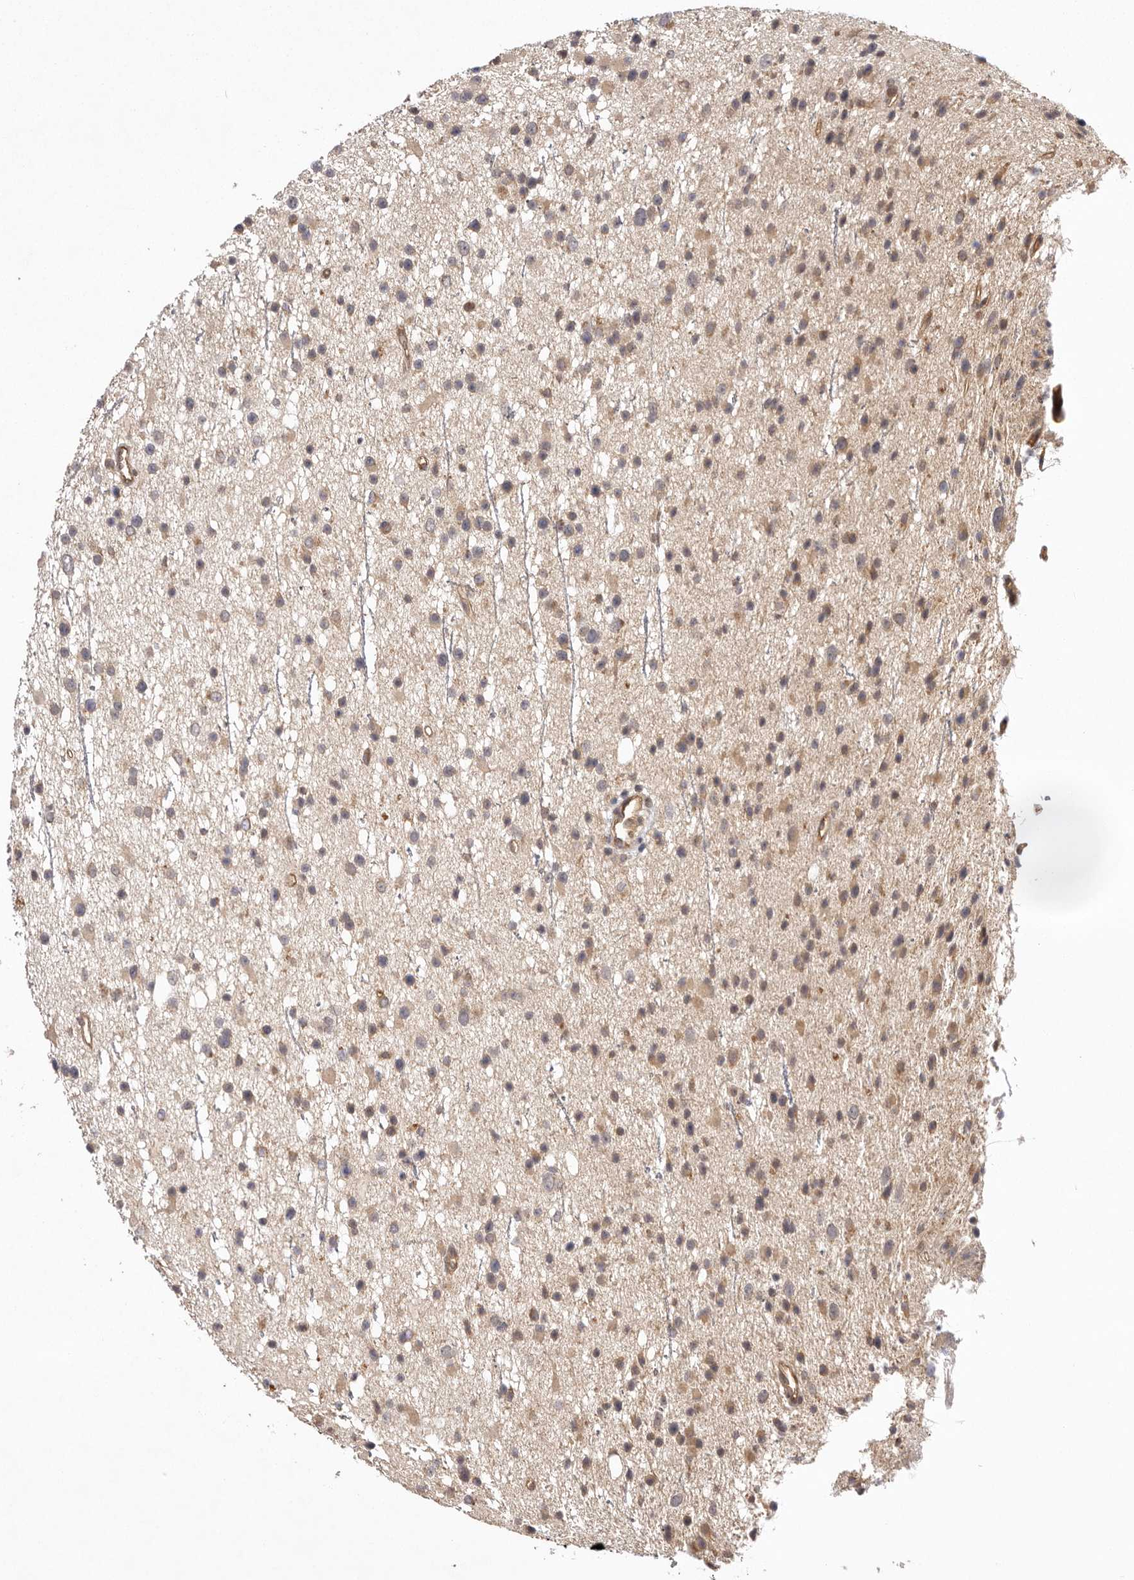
{"staining": {"intensity": "weak", "quantity": "25%-75%", "location": "cytoplasmic/membranous"}, "tissue": "glioma", "cell_type": "Tumor cells", "image_type": "cancer", "snomed": [{"axis": "morphology", "description": "Glioma, malignant, Low grade"}, {"axis": "topography", "description": "Cerebral cortex"}], "caption": "Immunohistochemistry (IHC) (DAB) staining of human glioma exhibits weak cytoplasmic/membranous protein expression in approximately 25%-75% of tumor cells. Nuclei are stained in blue.", "gene": "UBR2", "patient": {"sex": "female", "age": 39}}